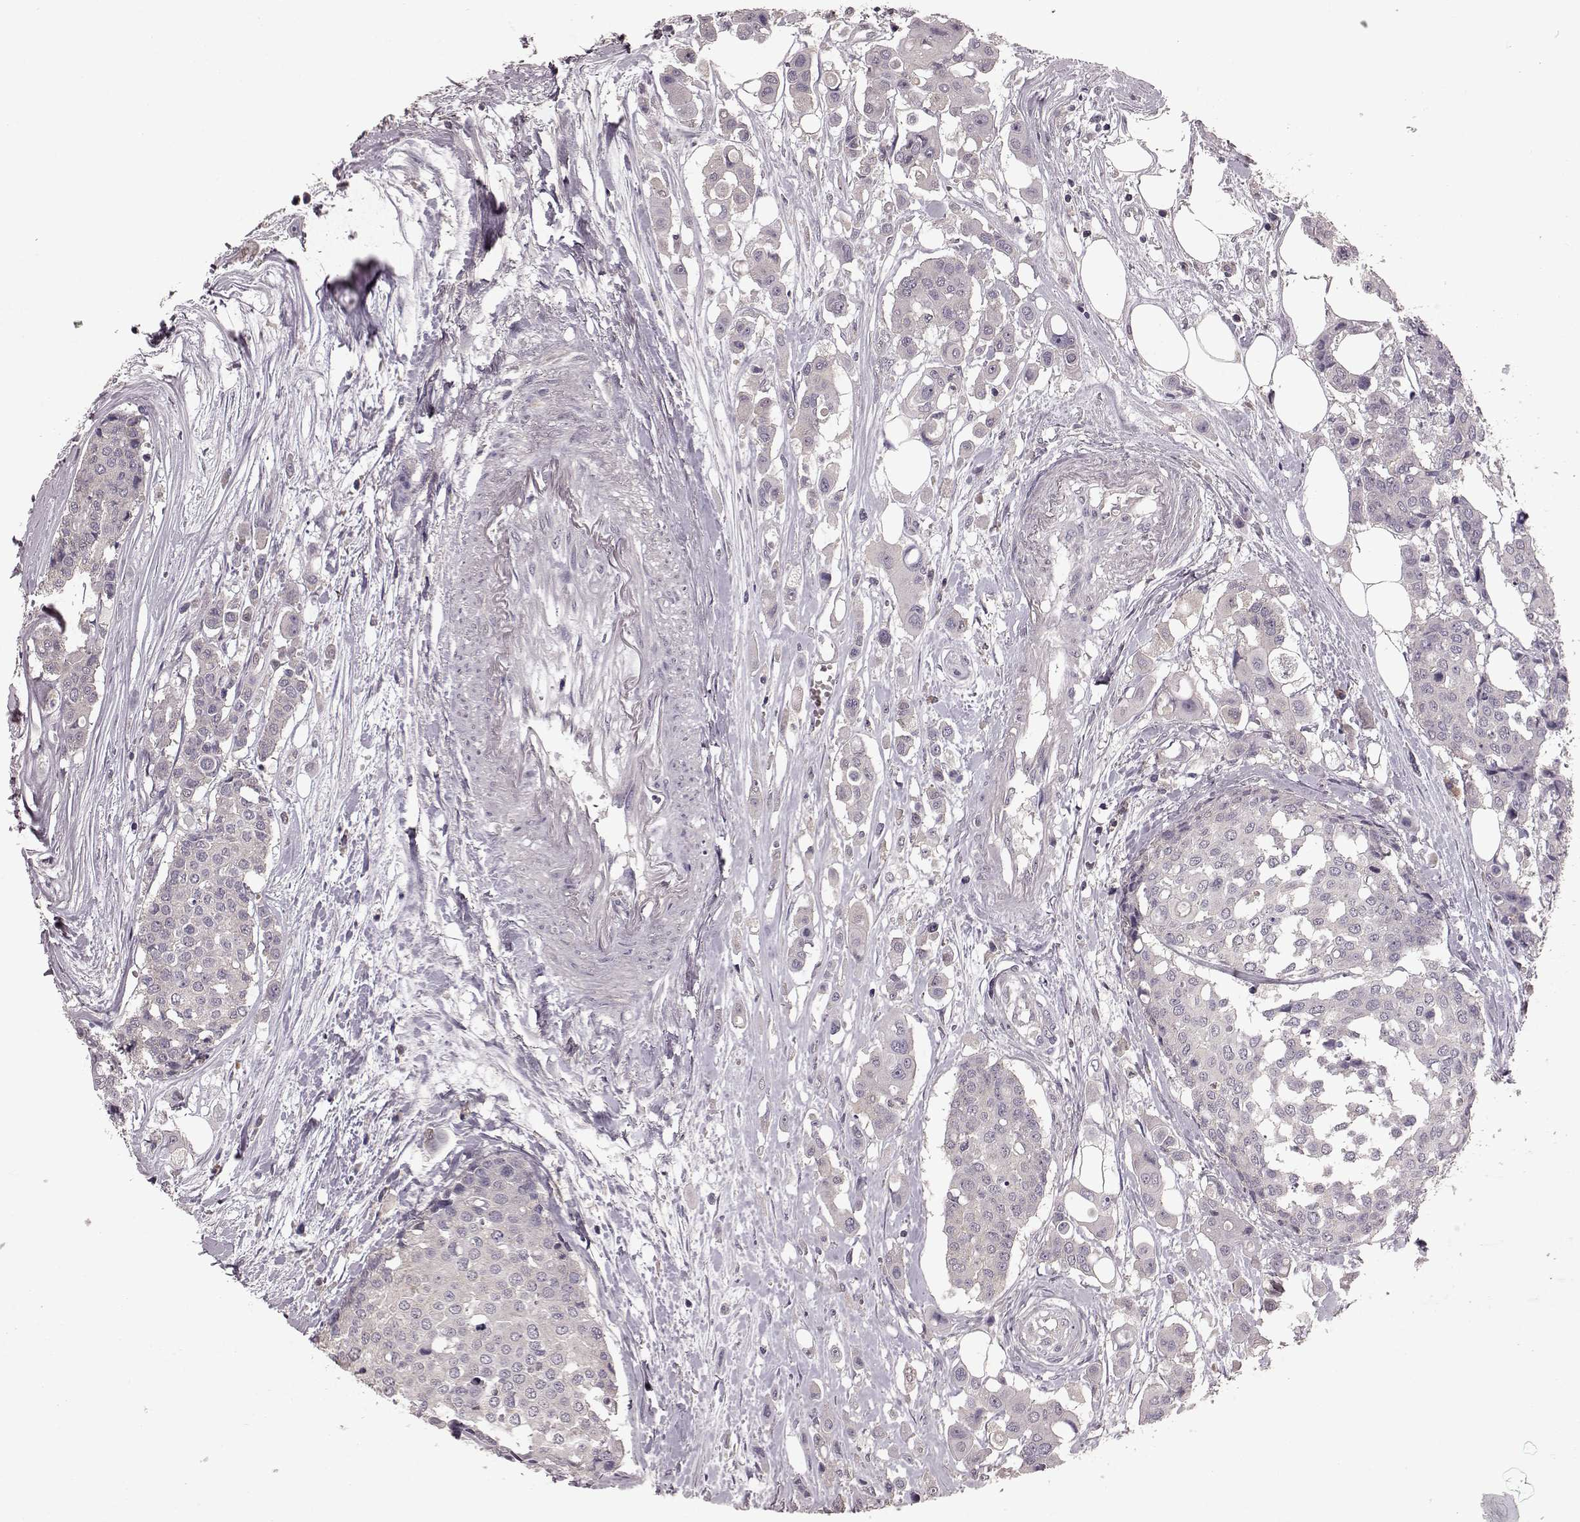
{"staining": {"intensity": "negative", "quantity": "none", "location": "none"}, "tissue": "carcinoid", "cell_type": "Tumor cells", "image_type": "cancer", "snomed": [{"axis": "morphology", "description": "Carcinoid, malignant, NOS"}, {"axis": "topography", "description": "Colon"}], "caption": "There is no significant expression in tumor cells of carcinoid (malignant).", "gene": "FRRS1L", "patient": {"sex": "male", "age": 81}}